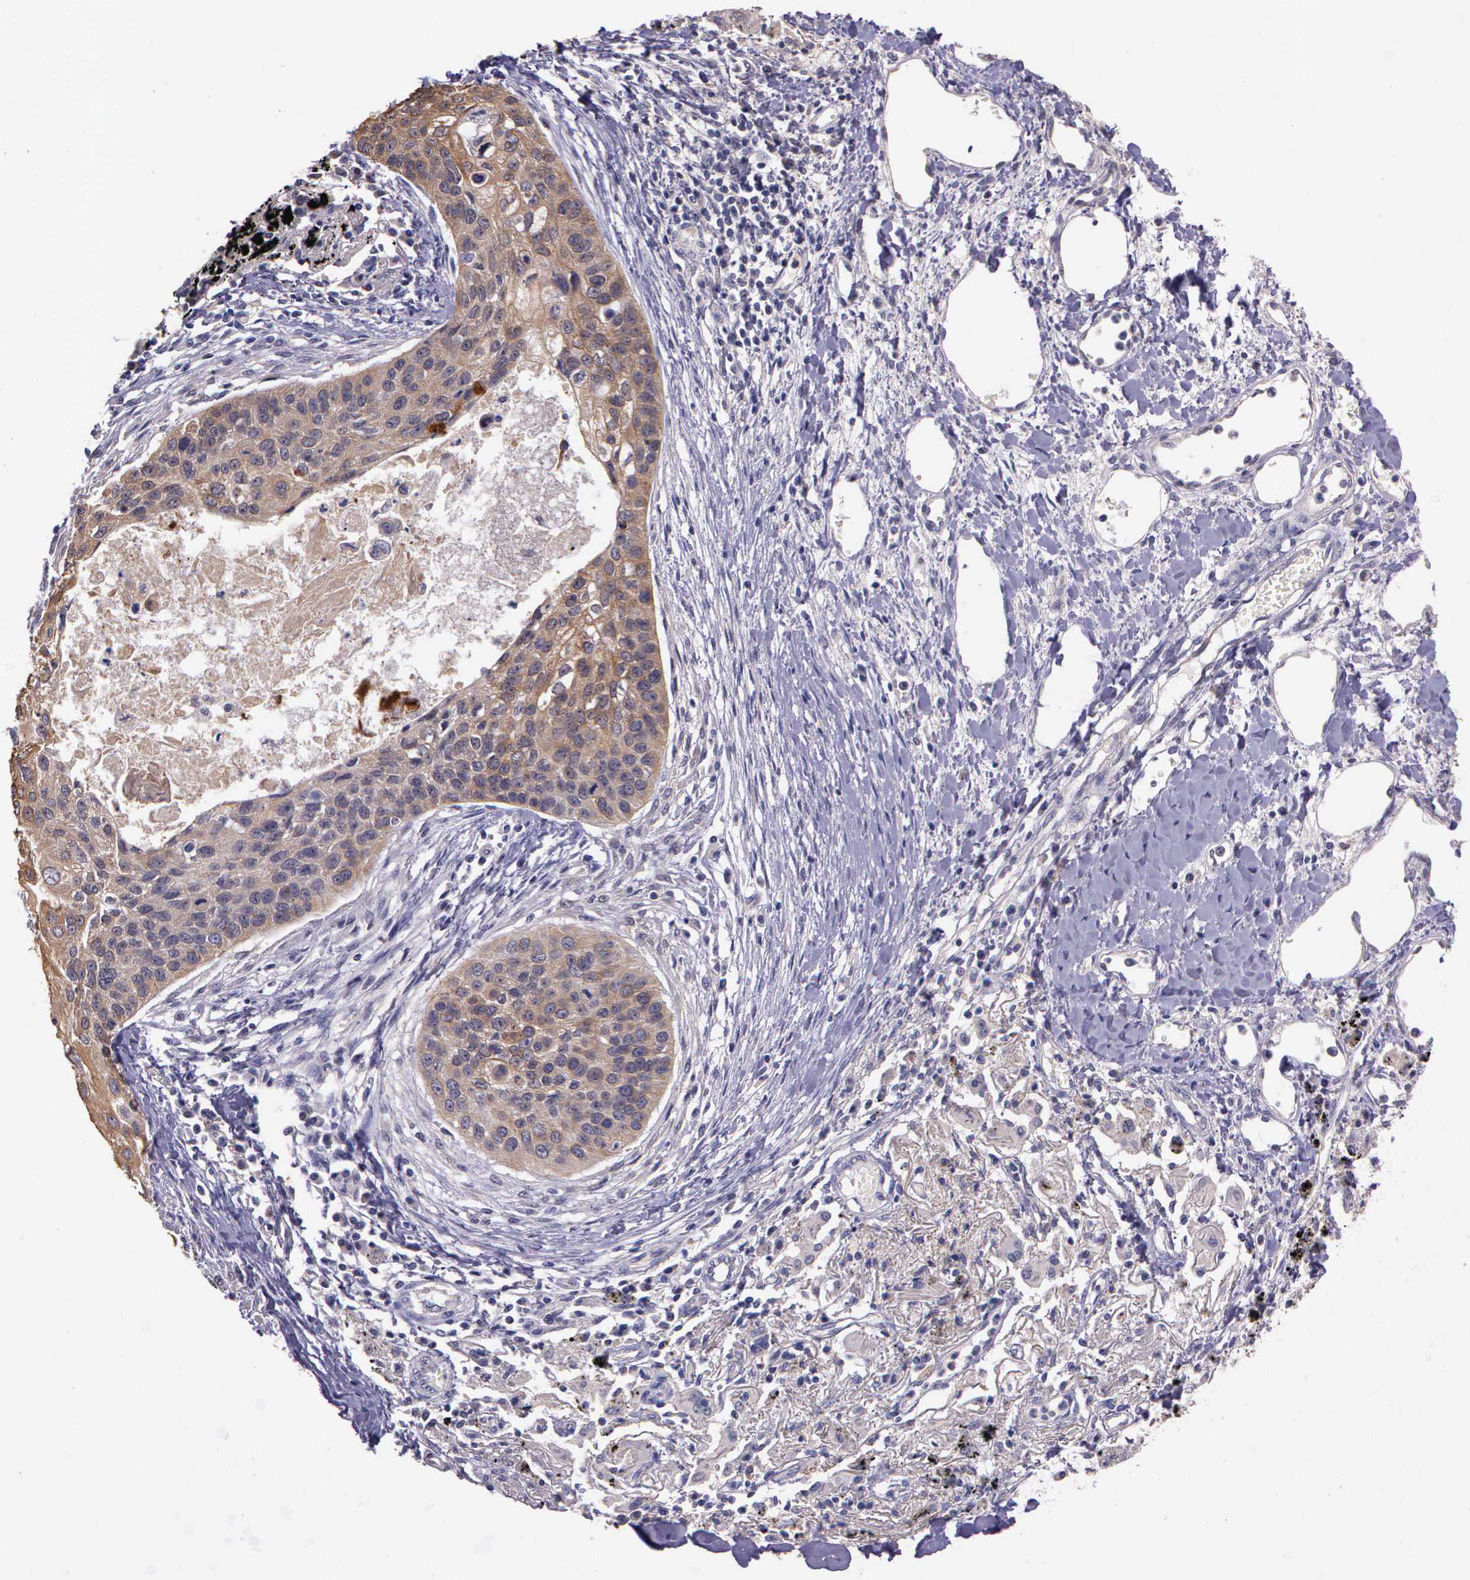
{"staining": {"intensity": "weak", "quantity": ">75%", "location": "cytoplasmic/membranous"}, "tissue": "lung cancer", "cell_type": "Tumor cells", "image_type": "cancer", "snomed": [{"axis": "morphology", "description": "Squamous cell carcinoma, NOS"}, {"axis": "topography", "description": "Lung"}], "caption": "Immunohistochemistry (IHC) micrograph of squamous cell carcinoma (lung) stained for a protein (brown), which shows low levels of weak cytoplasmic/membranous staining in about >75% of tumor cells.", "gene": "IGBP1", "patient": {"sex": "male", "age": 71}}